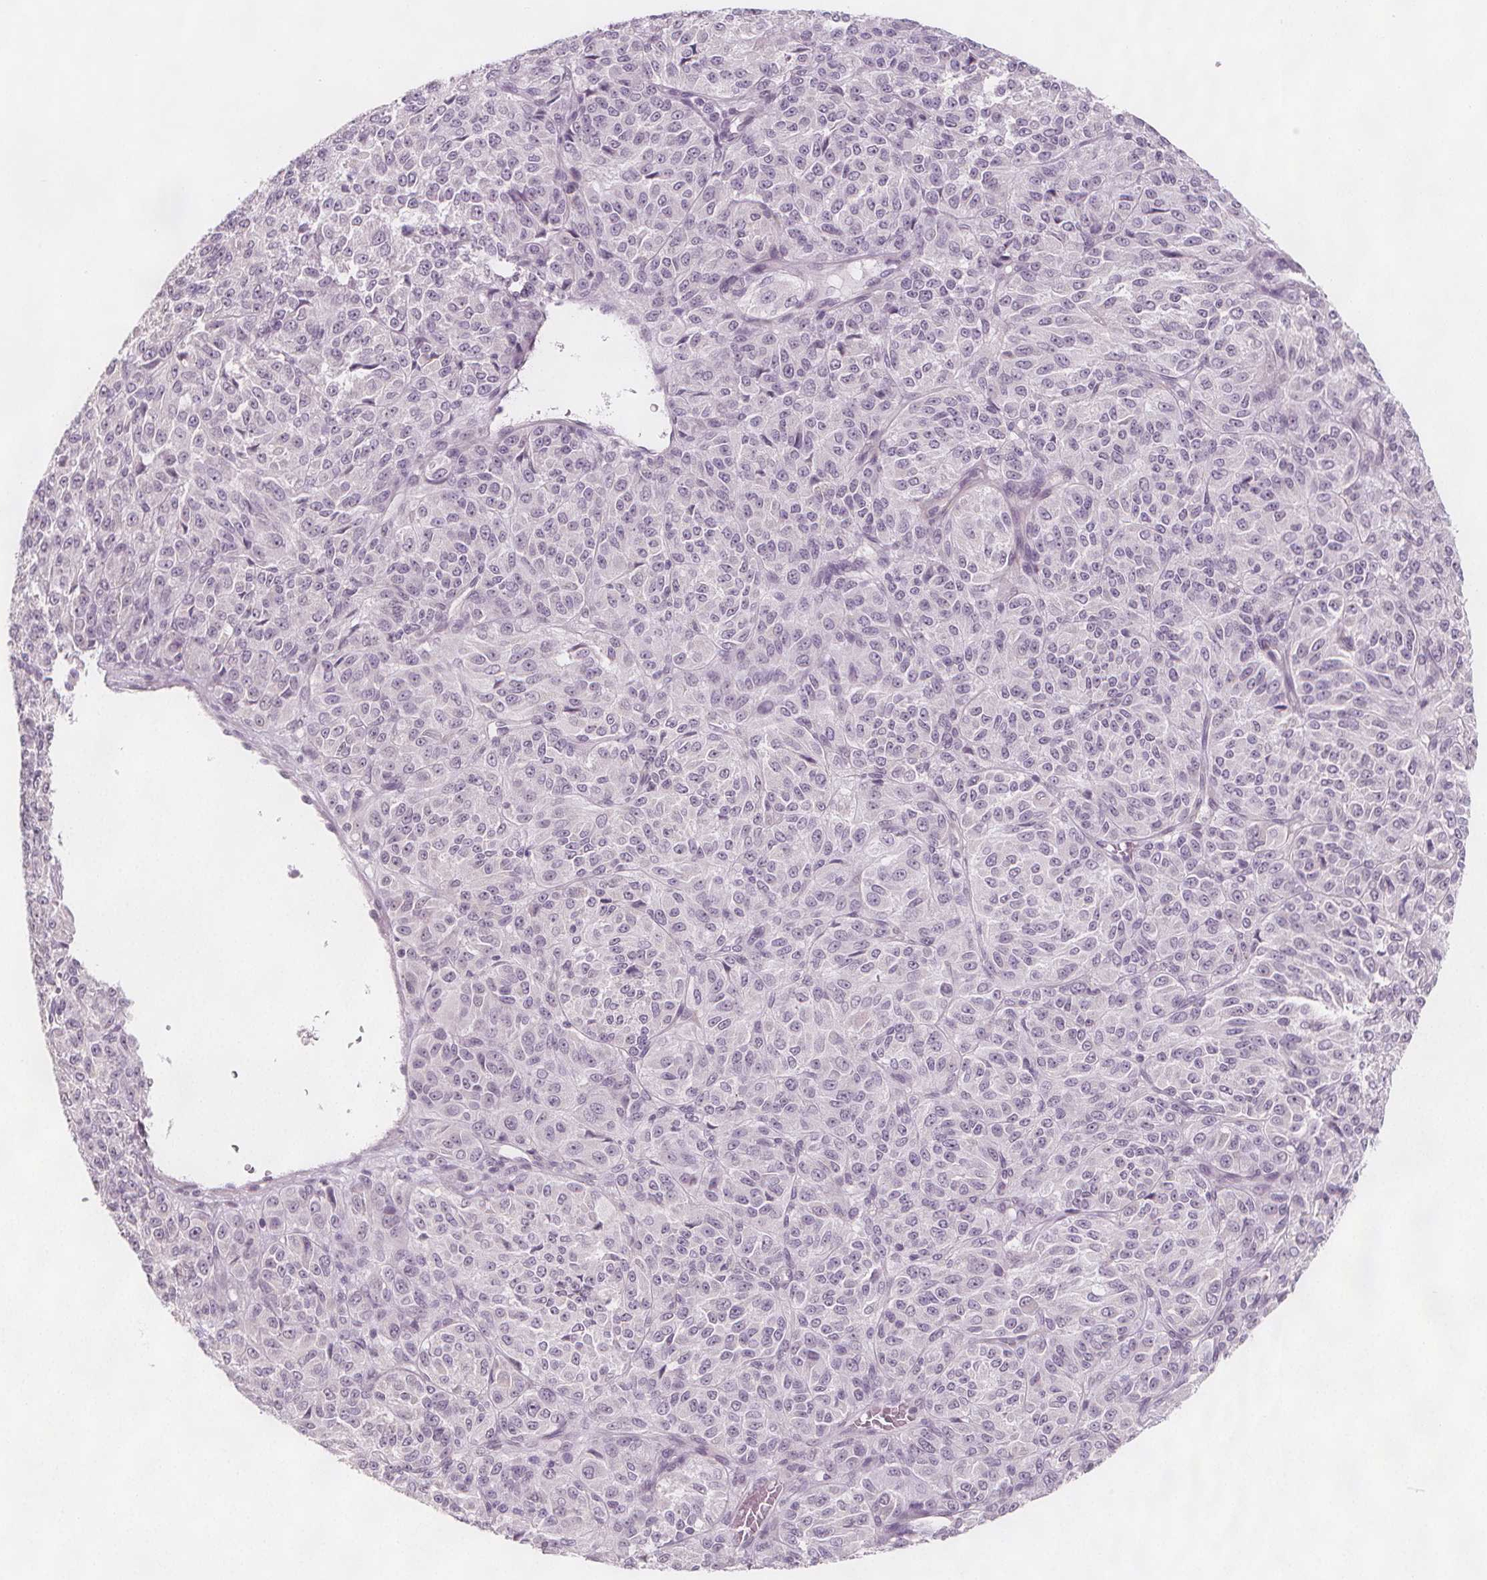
{"staining": {"intensity": "negative", "quantity": "none", "location": "none"}, "tissue": "melanoma", "cell_type": "Tumor cells", "image_type": "cancer", "snomed": [{"axis": "morphology", "description": "Malignant melanoma, Metastatic site"}, {"axis": "topography", "description": "Brain"}], "caption": "A high-resolution histopathology image shows immunohistochemistry (IHC) staining of melanoma, which reveals no significant staining in tumor cells.", "gene": "C1orf167", "patient": {"sex": "female", "age": 56}}